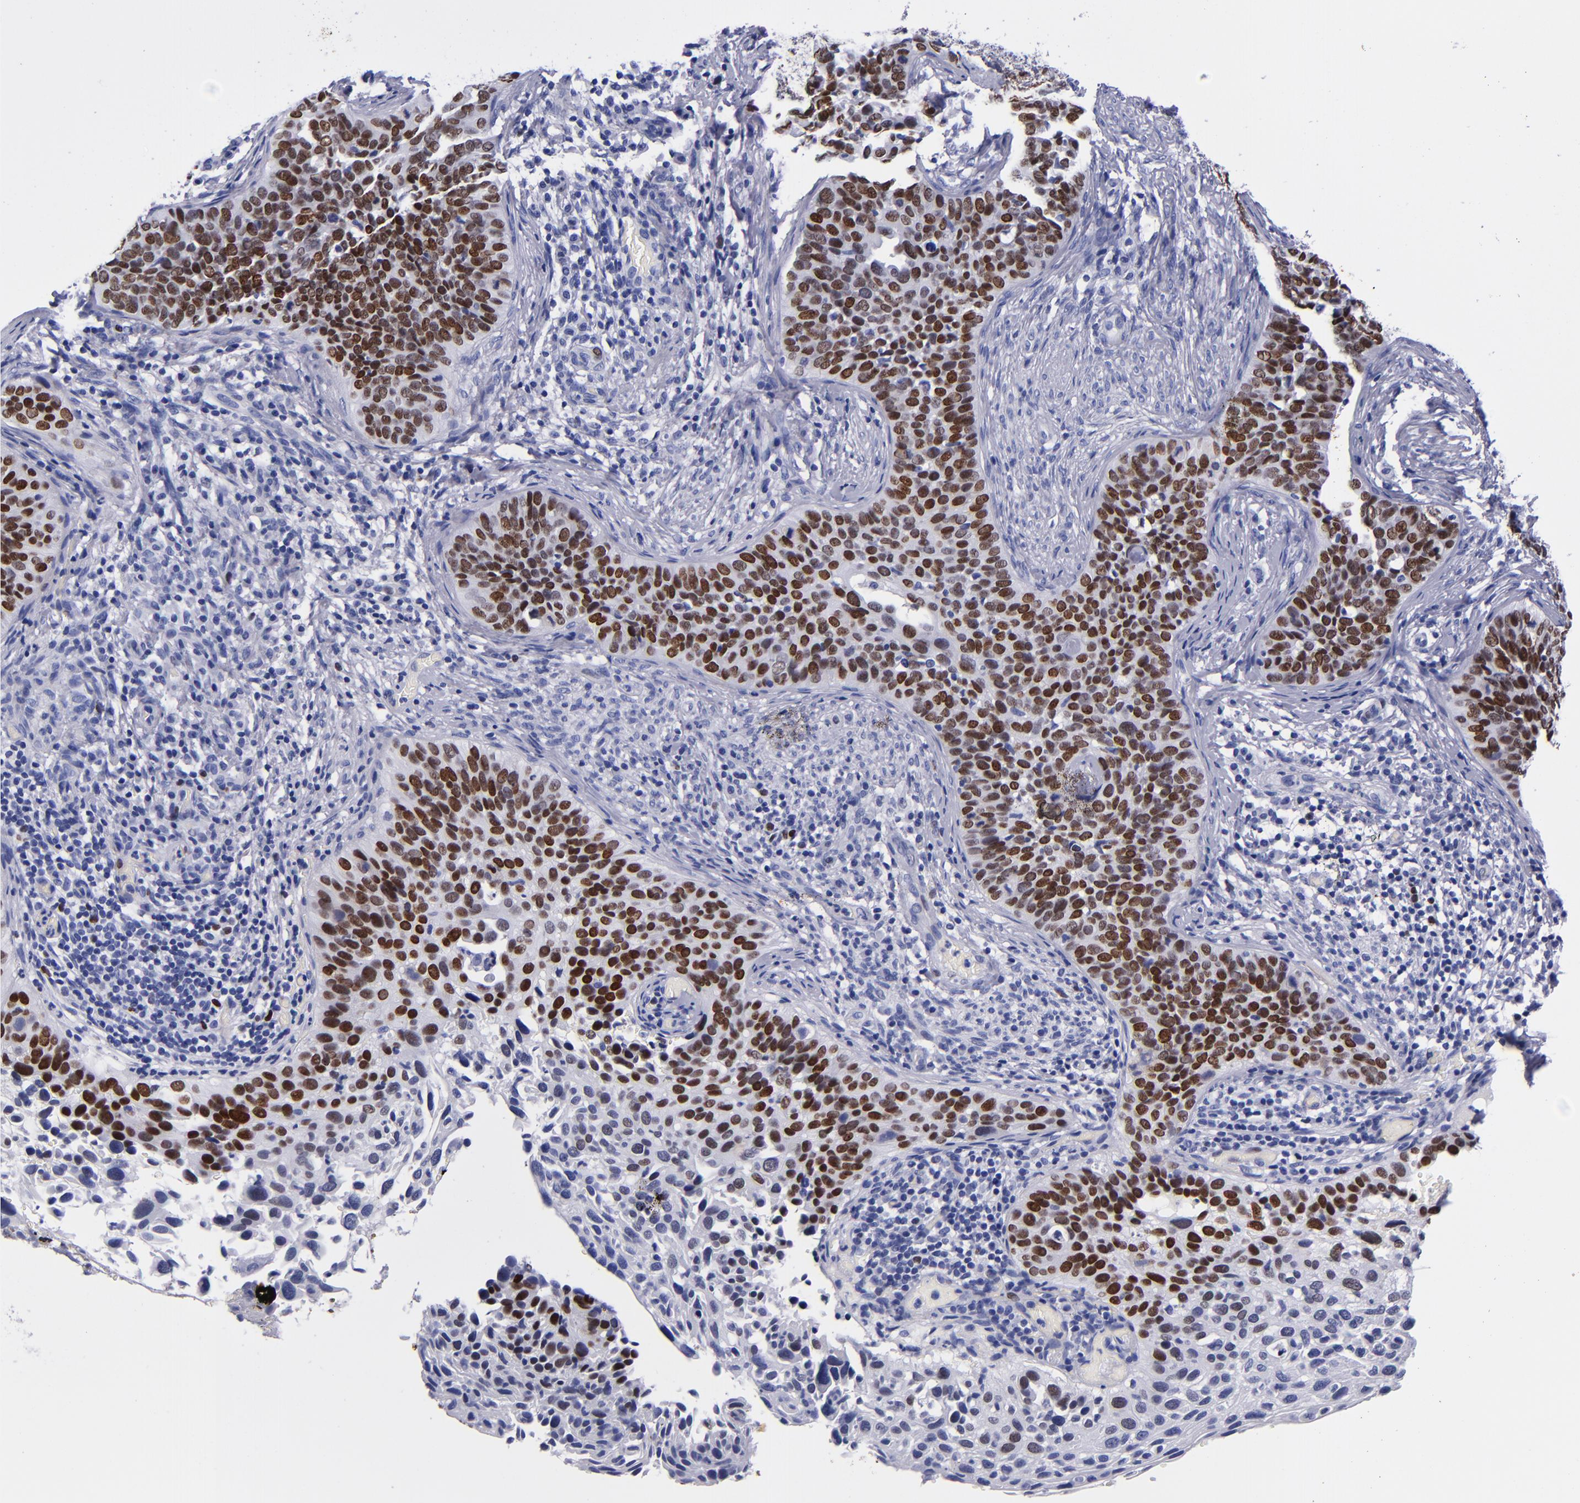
{"staining": {"intensity": "strong", "quantity": "25%-75%", "location": "nuclear"}, "tissue": "cervical cancer", "cell_type": "Tumor cells", "image_type": "cancer", "snomed": [{"axis": "morphology", "description": "Squamous cell carcinoma, NOS"}, {"axis": "topography", "description": "Cervix"}], "caption": "Protein analysis of squamous cell carcinoma (cervical) tissue exhibits strong nuclear positivity in about 25%-75% of tumor cells.", "gene": "MCM7", "patient": {"sex": "female", "age": 31}}